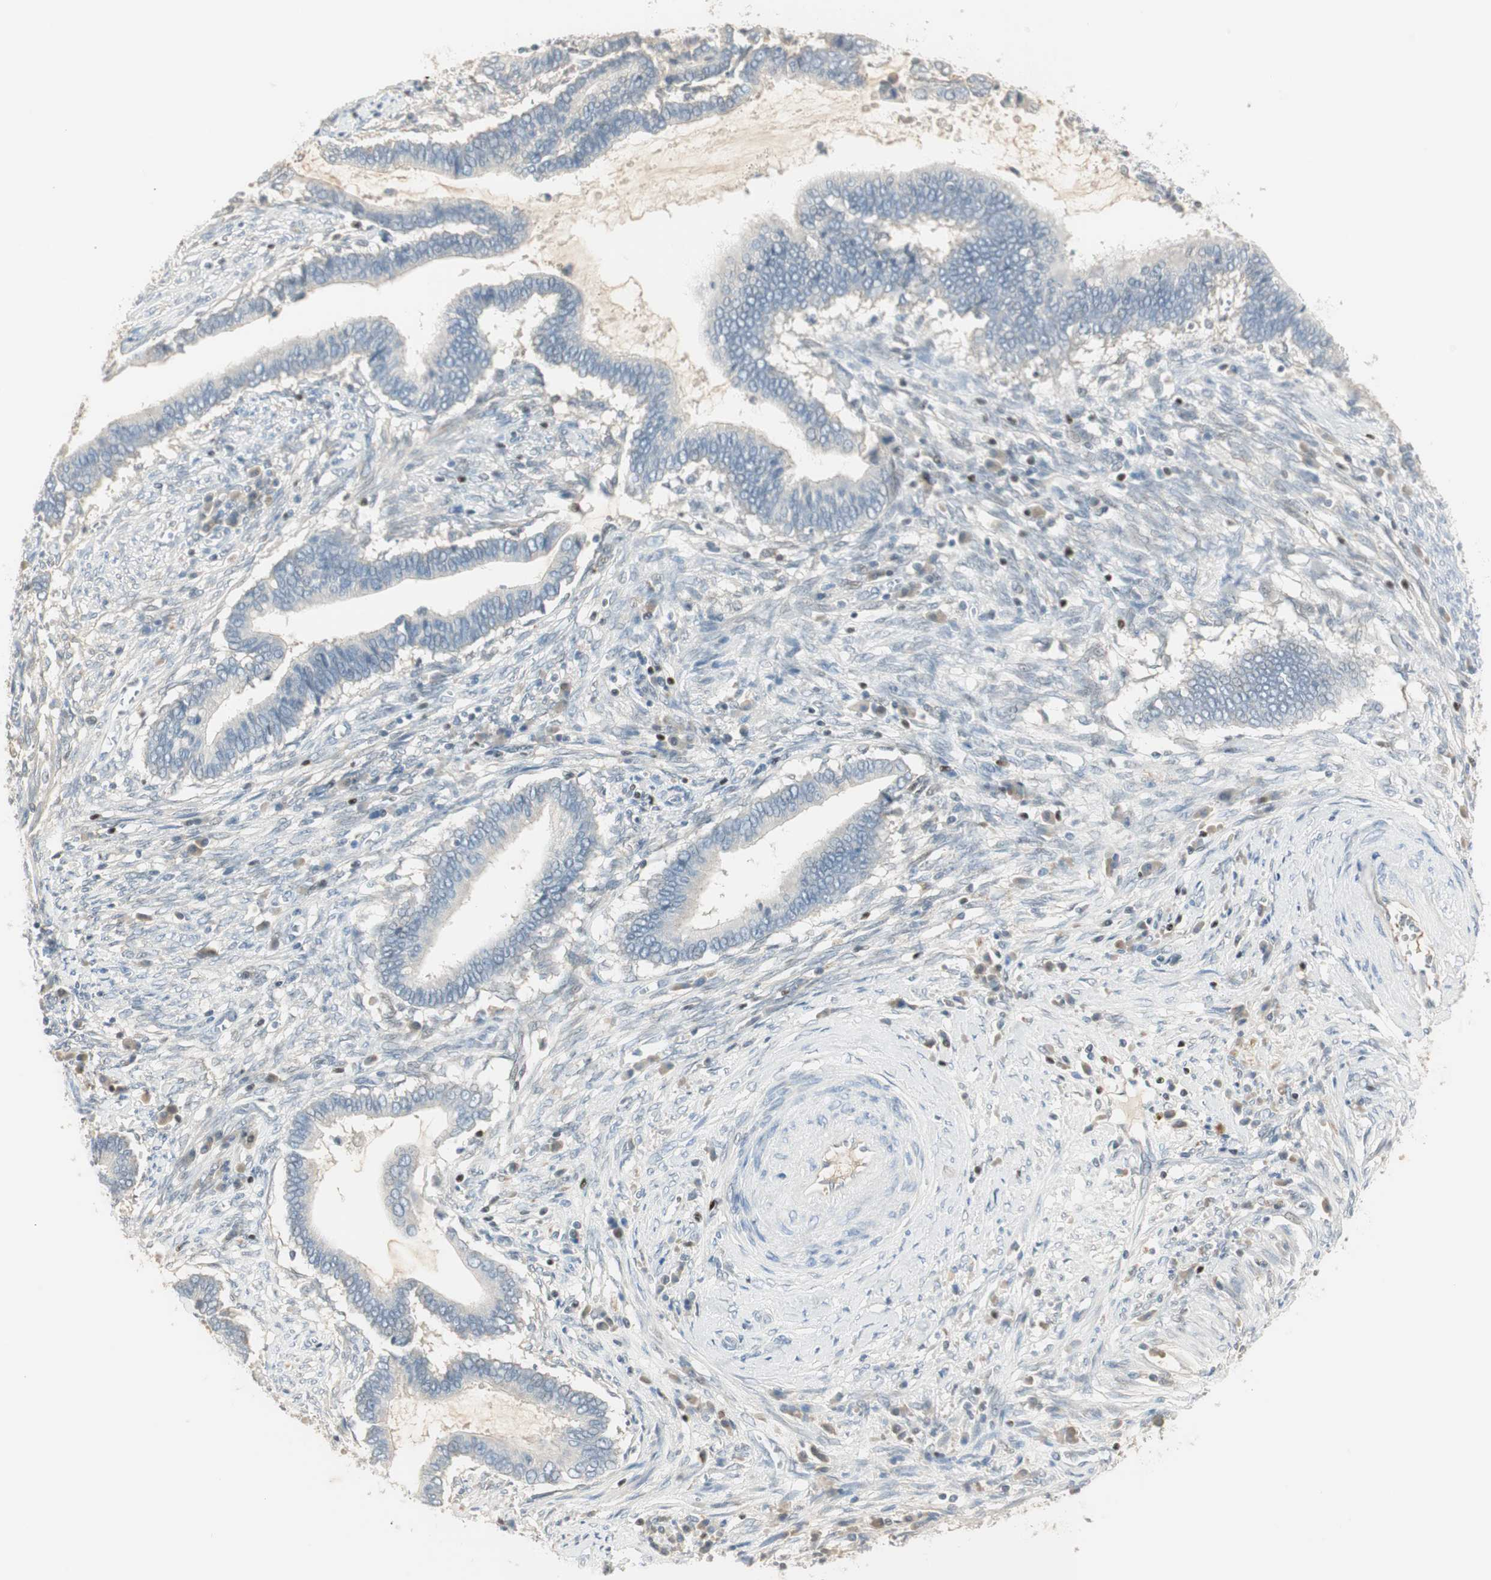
{"staining": {"intensity": "negative", "quantity": "none", "location": "none"}, "tissue": "cervical cancer", "cell_type": "Tumor cells", "image_type": "cancer", "snomed": [{"axis": "morphology", "description": "Adenocarcinoma, NOS"}, {"axis": "topography", "description": "Cervix"}], "caption": "Immunohistochemistry (IHC) of cervical cancer (adenocarcinoma) shows no staining in tumor cells. (Brightfield microscopy of DAB immunohistochemistry (IHC) at high magnification).", "gene": "RUNX2", "patient": {"sex": "female", "age": 44}}